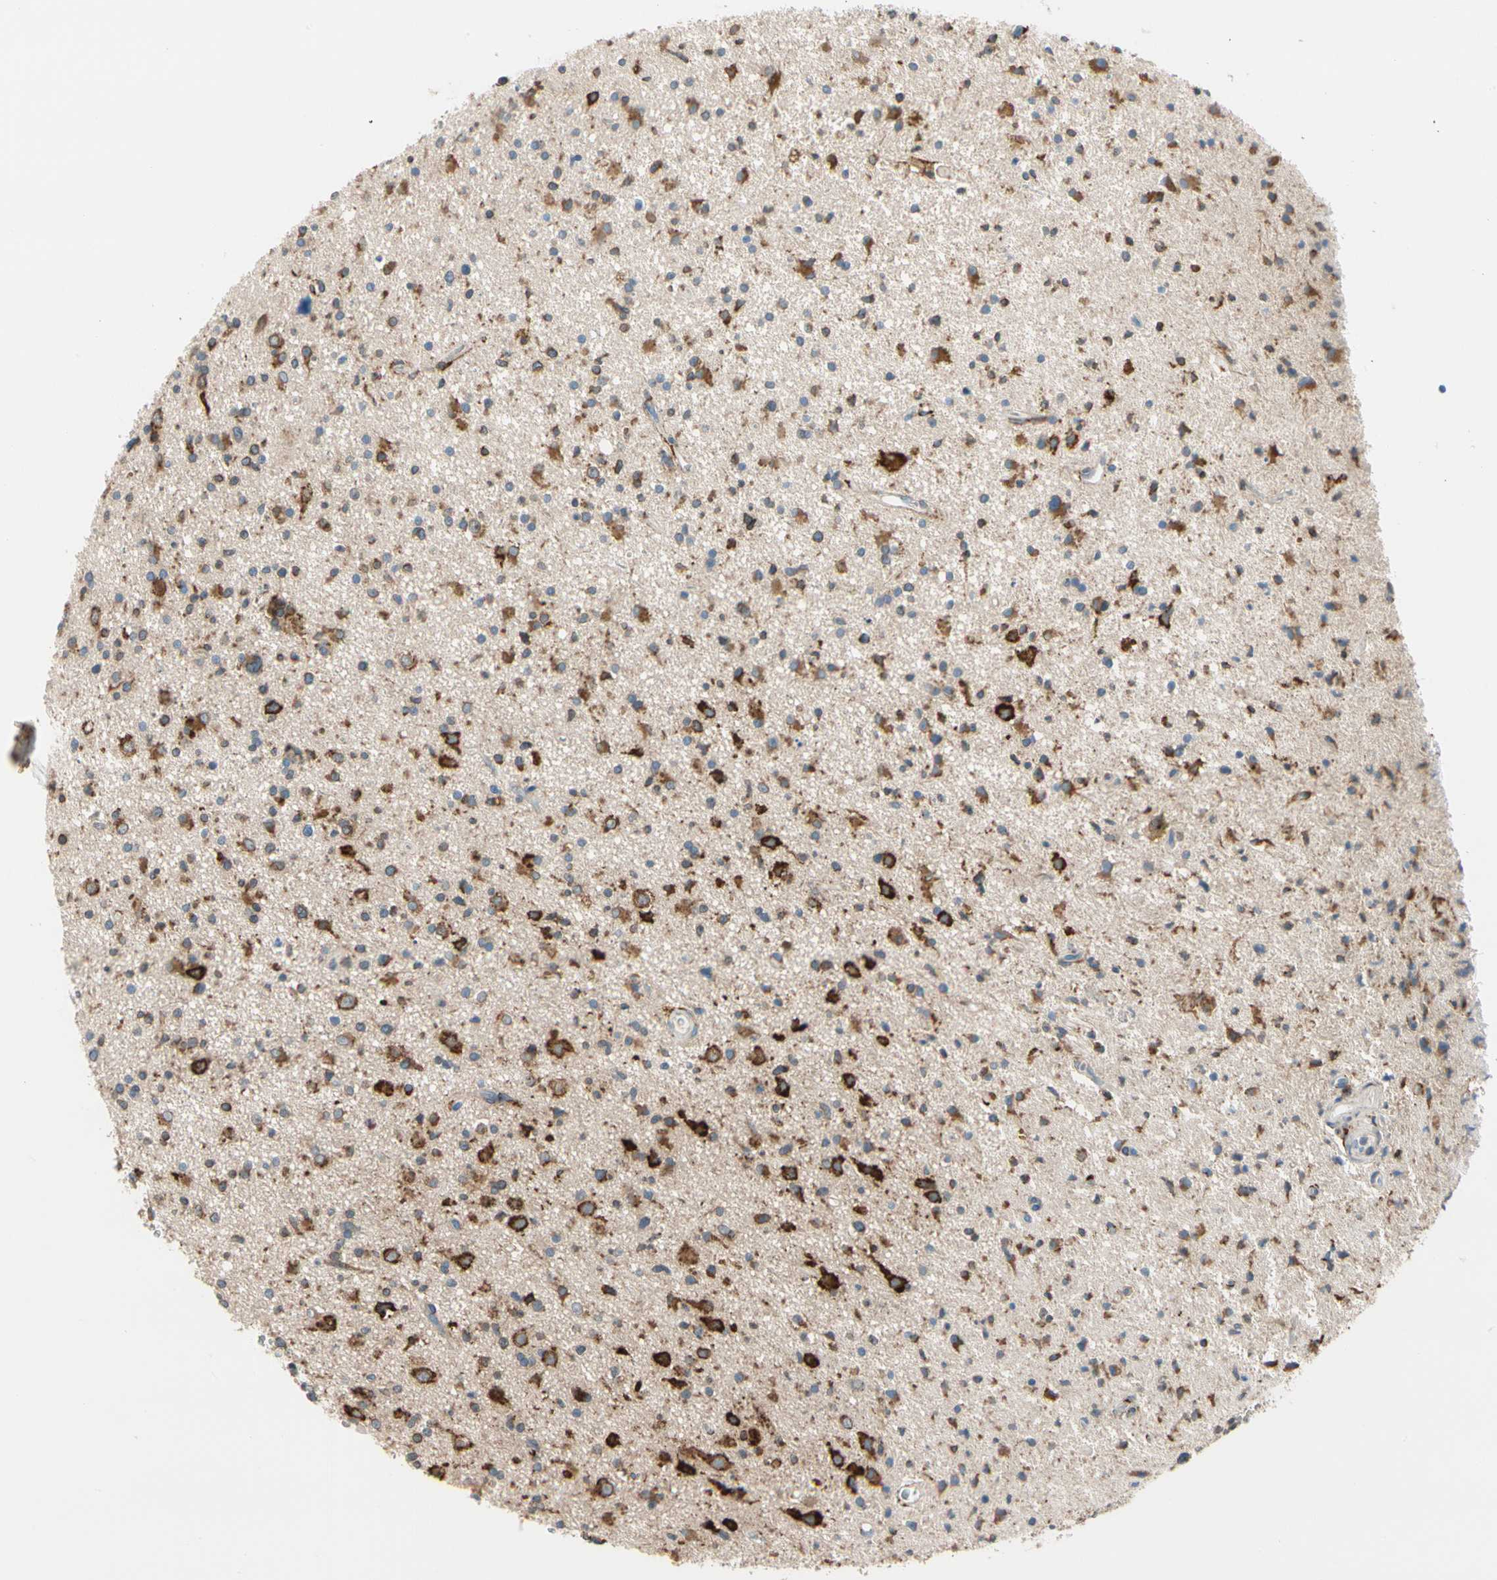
{"staining": {"intensity": "strong", "quantity": ">75%", "location": "cytoplasmic/membranous"}, "tissue": "glioma", "cell_type": "Tumor cells", "image_type": "cancer", "snomed": [{"axis": "morphology", "description": "Glioma, malignant, High grade"}, {"axis": "topography", "description": "Brain"}], "caption": "A brown stain highlights strong cytoplasmic/membranous expression of a protein in human glioma tumor cells.", "gene": "LRPAP1", "patient": {"sex": "male", "age": 33}}